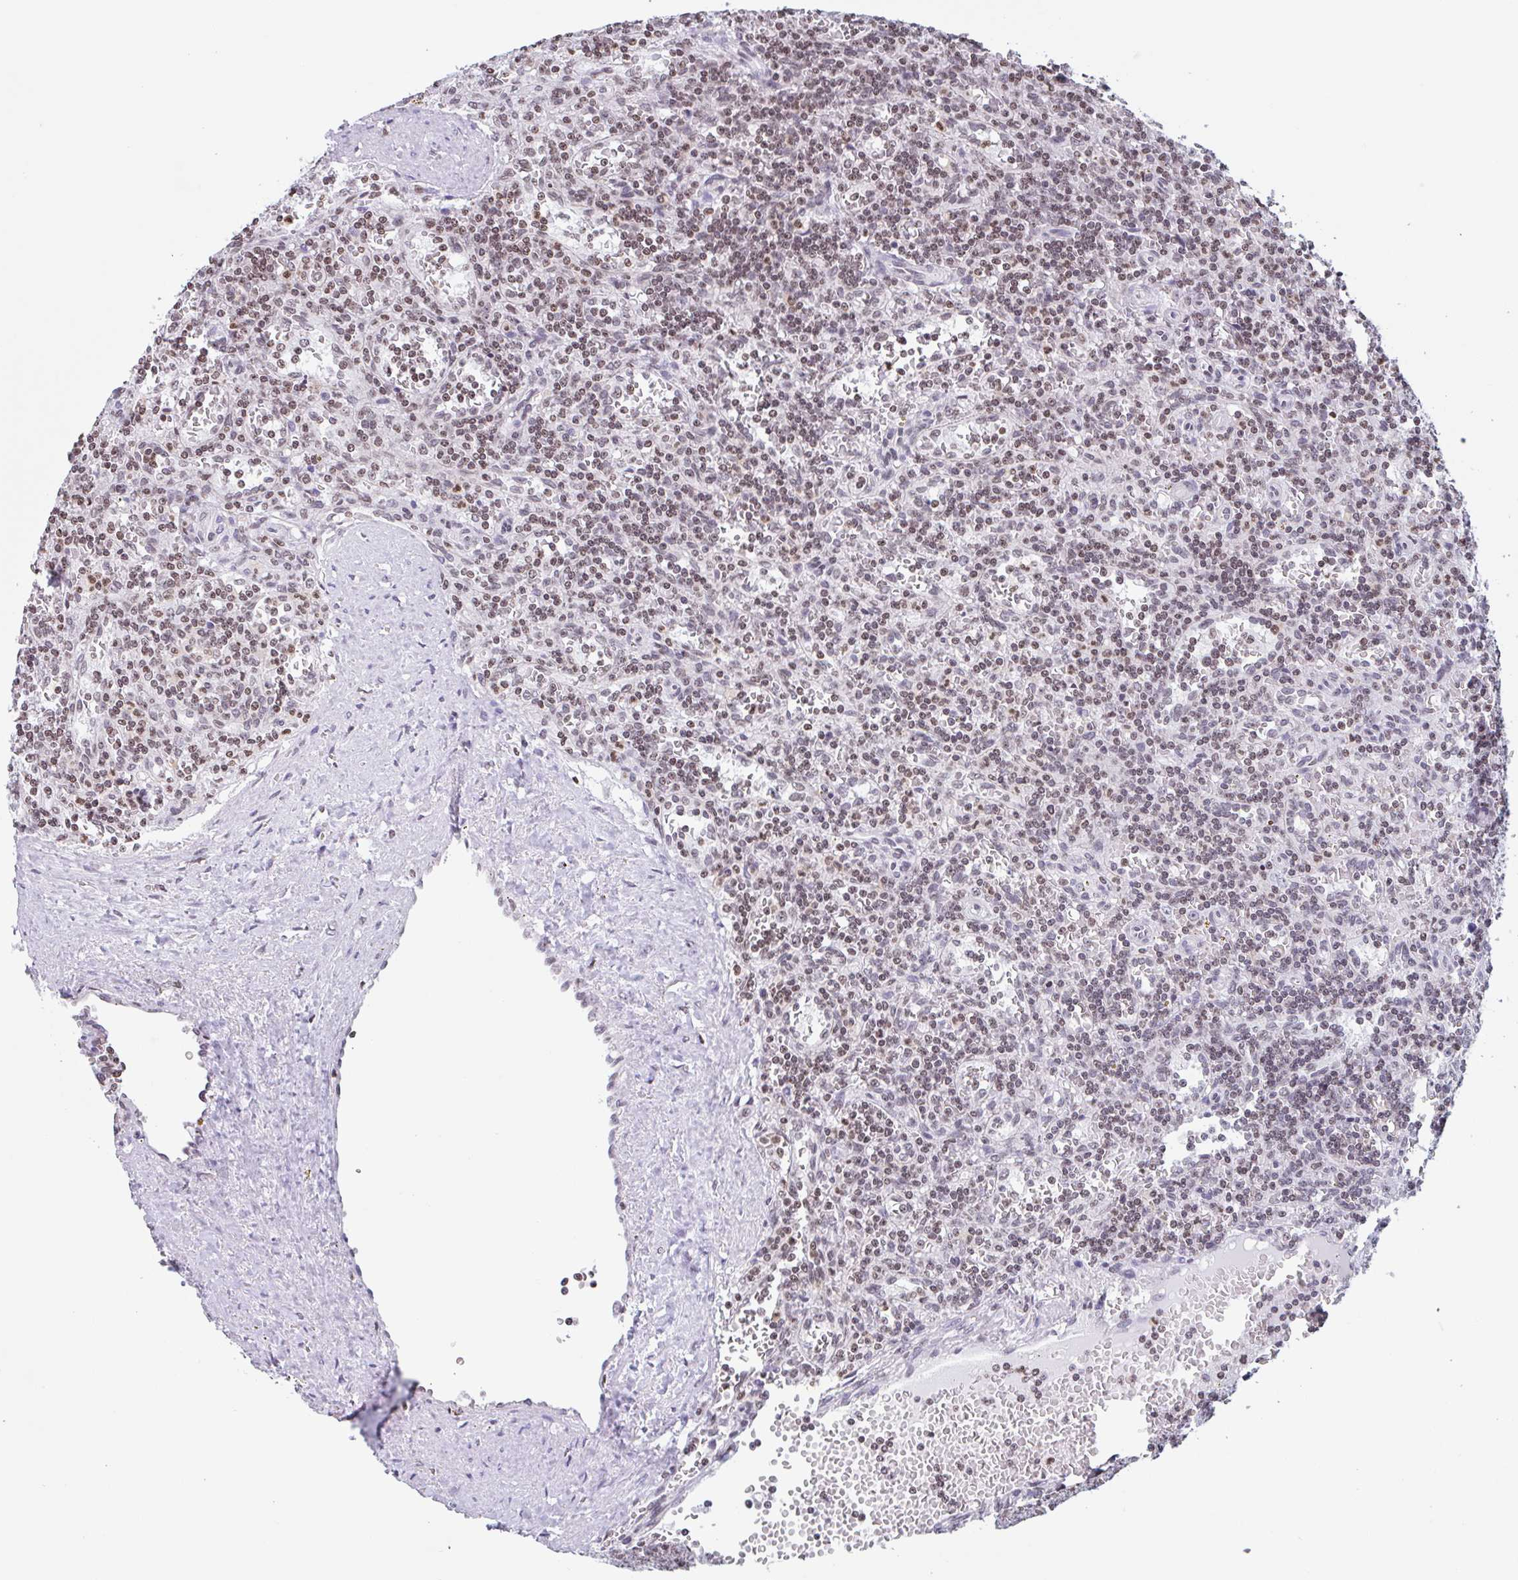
{"staining": {"intensity": "moderate", "quantity": ">75%", "location": "nuclear"}, "tissue": "lymphoma", "cell_type": "Tumor cells", "image_type": "cancer", "snomed": [{"axis": "morphology", "description": "Malignant lymphoma, non-Hodgkin's type, Low grade"}, {"axis": "topography", "description": "Spleen"}], "caption": "This histopathology image reveals low-grade malignant lymphoma, non-Hodgkin's type stained with IHC to label a protein in brown. The nuclear of tumor cells show moderate positivity for the protein. Nuclei are counter-stained blue.", "gene": "NOL6", "patient": {"sex": "male", "age": 73}}